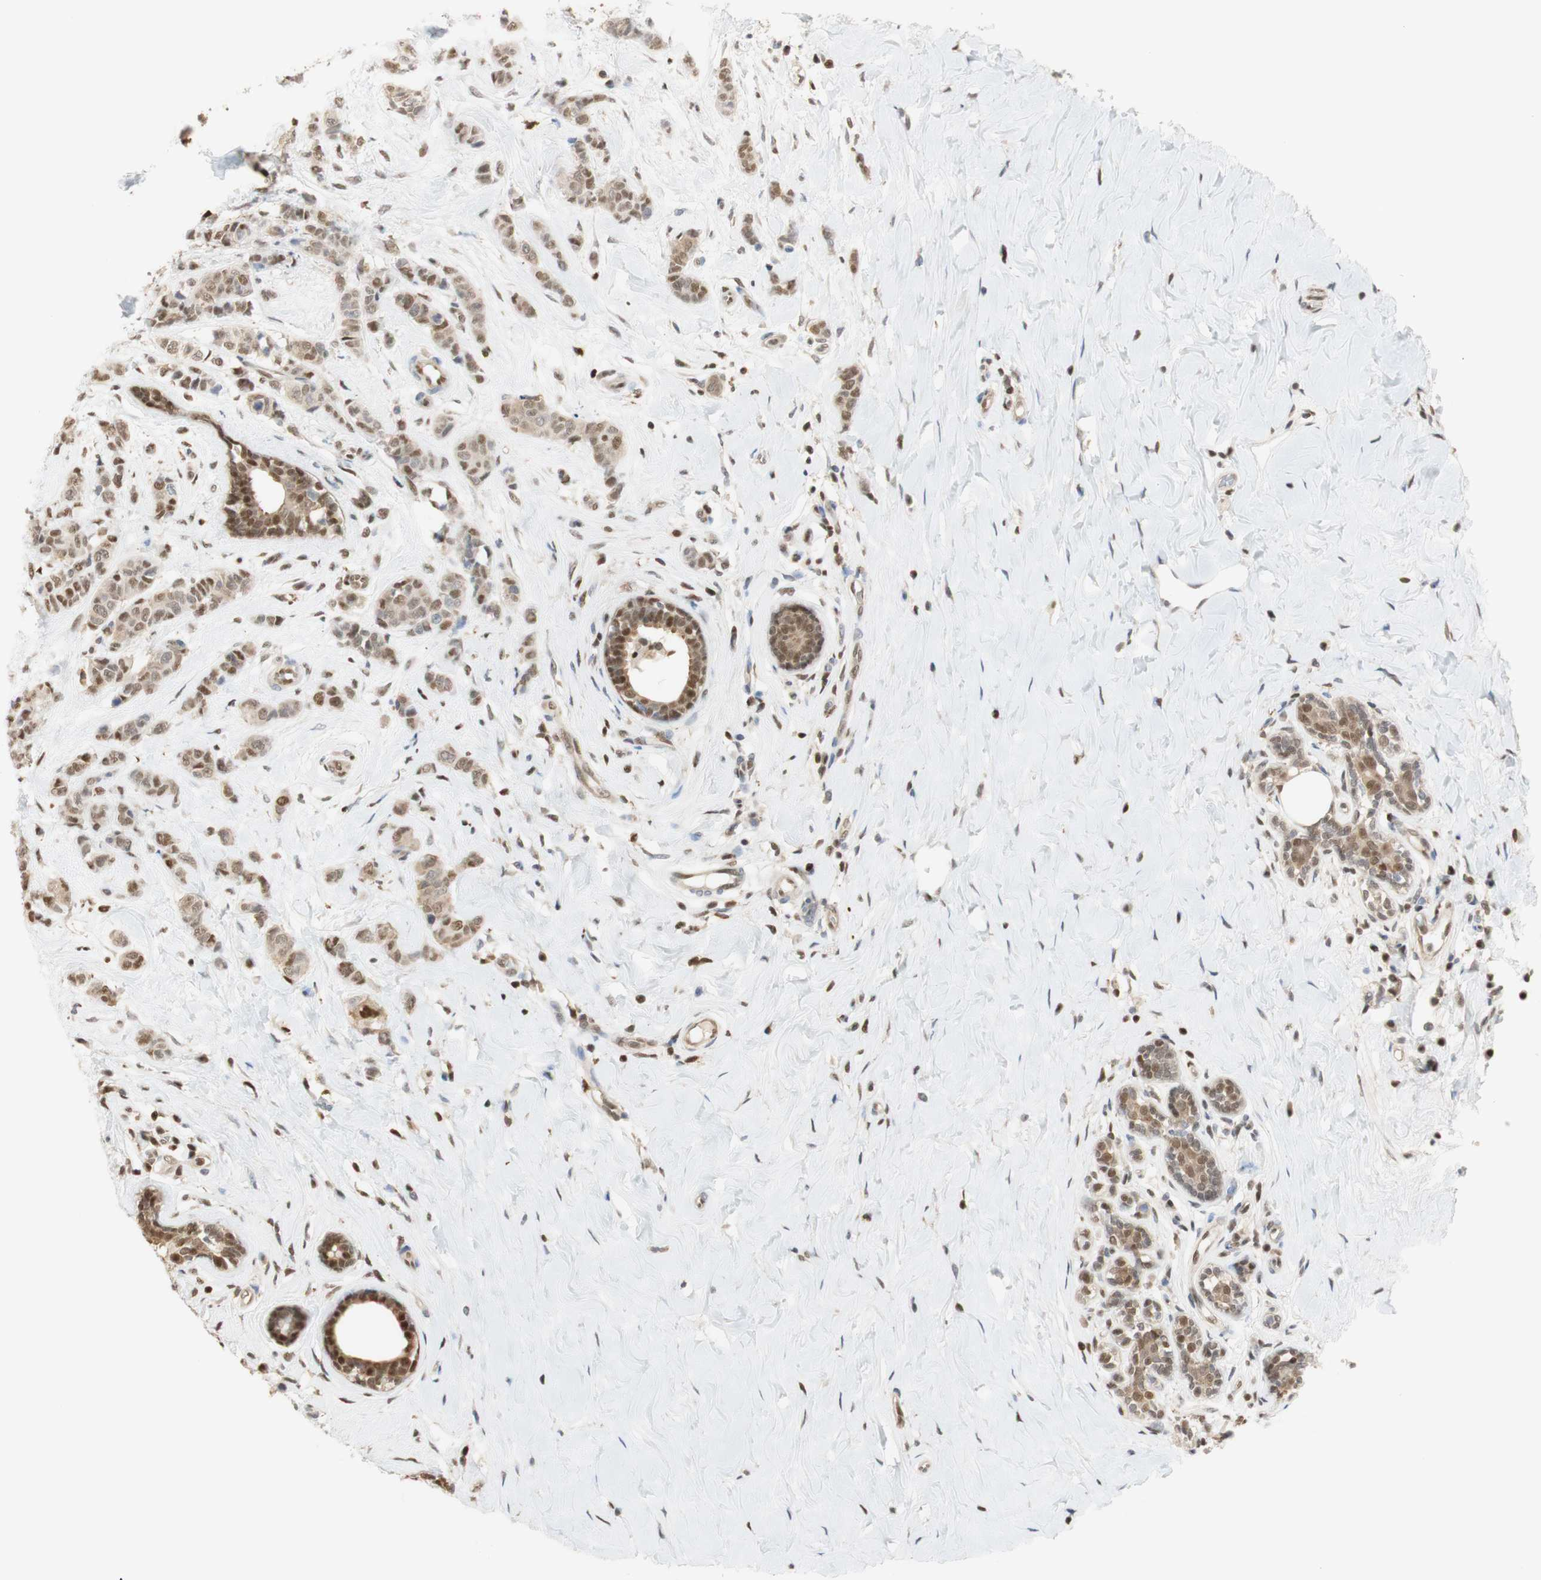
{"staining": {"intensity": "moderate", "quantity": ">75%", "location": "nuclear"}, "tissue": "breast cancer", "cell_type": "Tumor cells", "image_type": "cancer", "snomed": [{"axis": "morphology", "description": "Normal tissue, NOS"}, {"axis": "morphology", "description": "Duct carcinoma"}, {"axis": "topography", "description": "Breast"}], "caption": "Immunohistochemistry photomicrograph of human intraductal carcinoma (breast) stained for a protein (brown), which displays medium levels of moderate nuclear expression in approximately >75% of tumor cells.", "gene": "NAP1L4", "patient": {"sex": "female", "age": 40}}